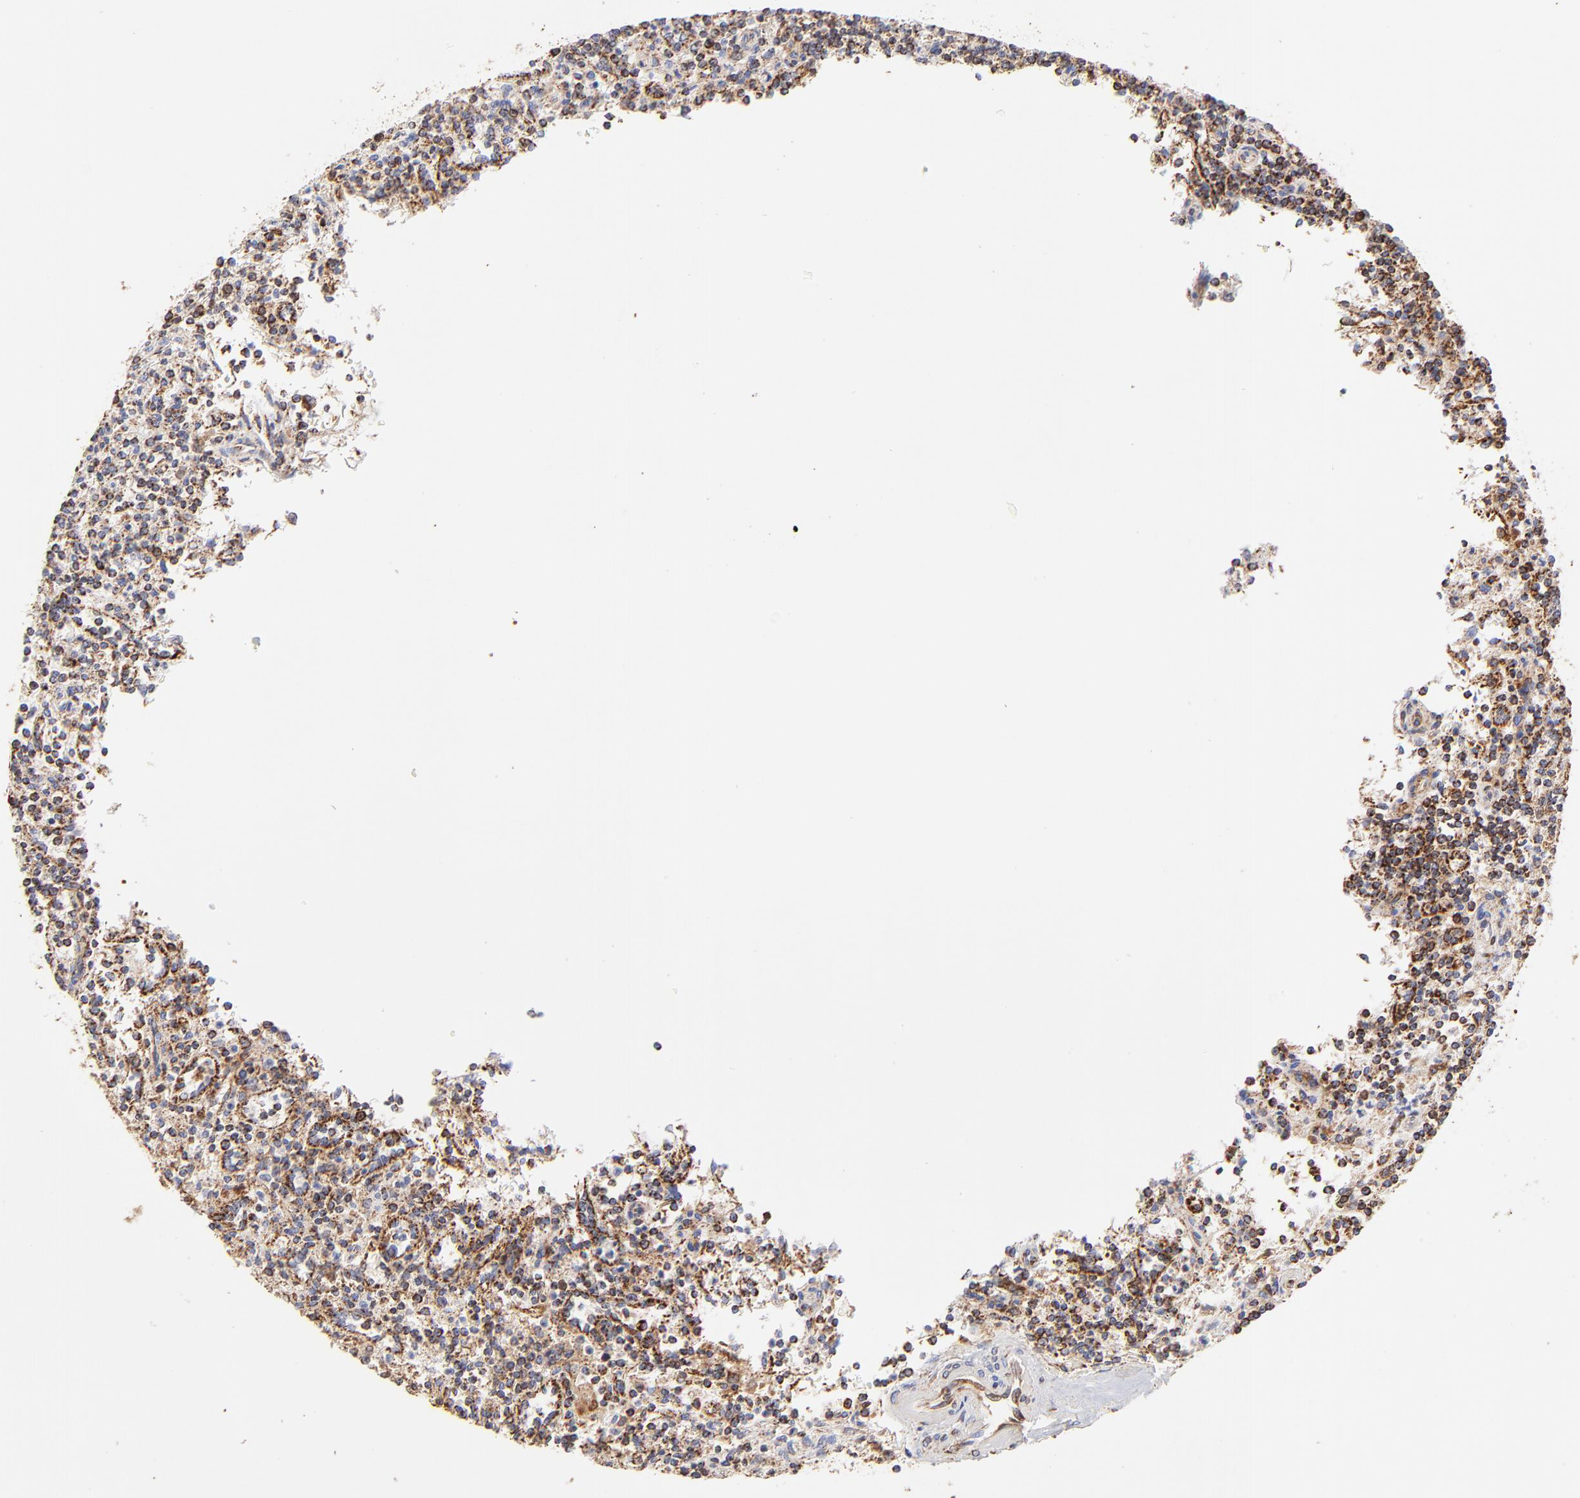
{"staining": {"intensity": "moderate", "quantity": "25%-75%", "location": "cytoplasmic/membranous"}, "tissue": "lymphoma", "cell_type": "Tumor cells", "image_type": "cancer", "snomed": [{"axis": "morphology", "description": "Malignant lymphoma, non-Hodgkin's type, Low grade"}, {"axis": "topography", "description": "Spleen"}], "caption": "IHC (DAB) staining of human lymphoma demonstrates moderate cytoplasmic/membranous protein staining in approximately 25%-75% of tumor cells.", "gene": "ECH1", "patient": {"sex": "male", "age": 73}}